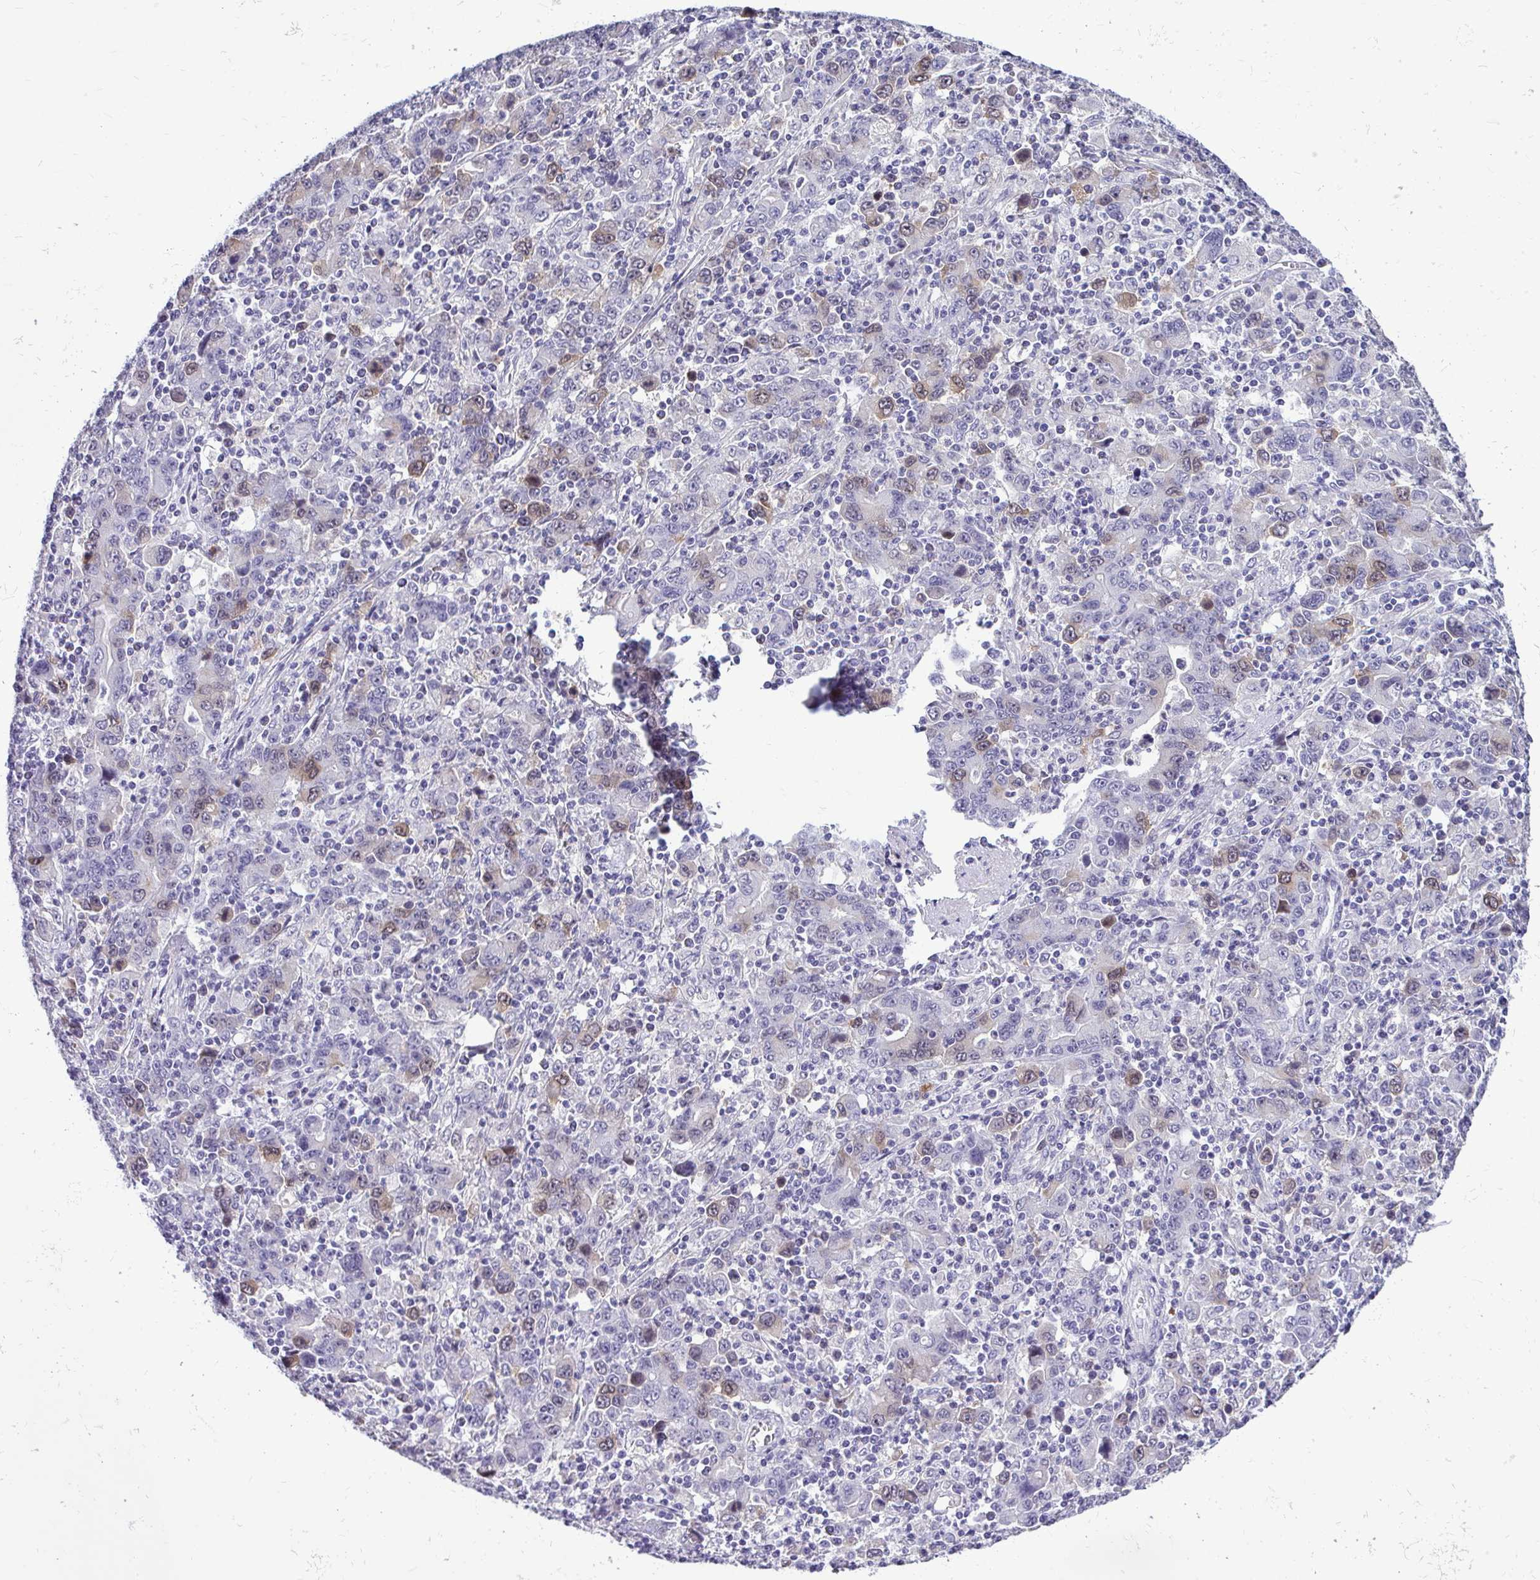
{"staining": {"intensity": "weak", "quantity": "<25%", "location": "cytoplasmic/membranous,nuclear"}, "tissue": "stomach cancer", "cell_type": "Tumor cells", "image_type": "cancer", "snomed": [{"axis": "morphology", "description": "Adenocarcinoma, NOS"}, {"axis": "topography", "description": "Stomach, upper"}], "caption": "High power microscopy micrograph of an immunohistochemistry photomicrograph of adenocarcinoma (stomach), revealing no significant expression in tumor cells.", "gene": "CDC20", "patient": {"sex": "male", "age": 69}}